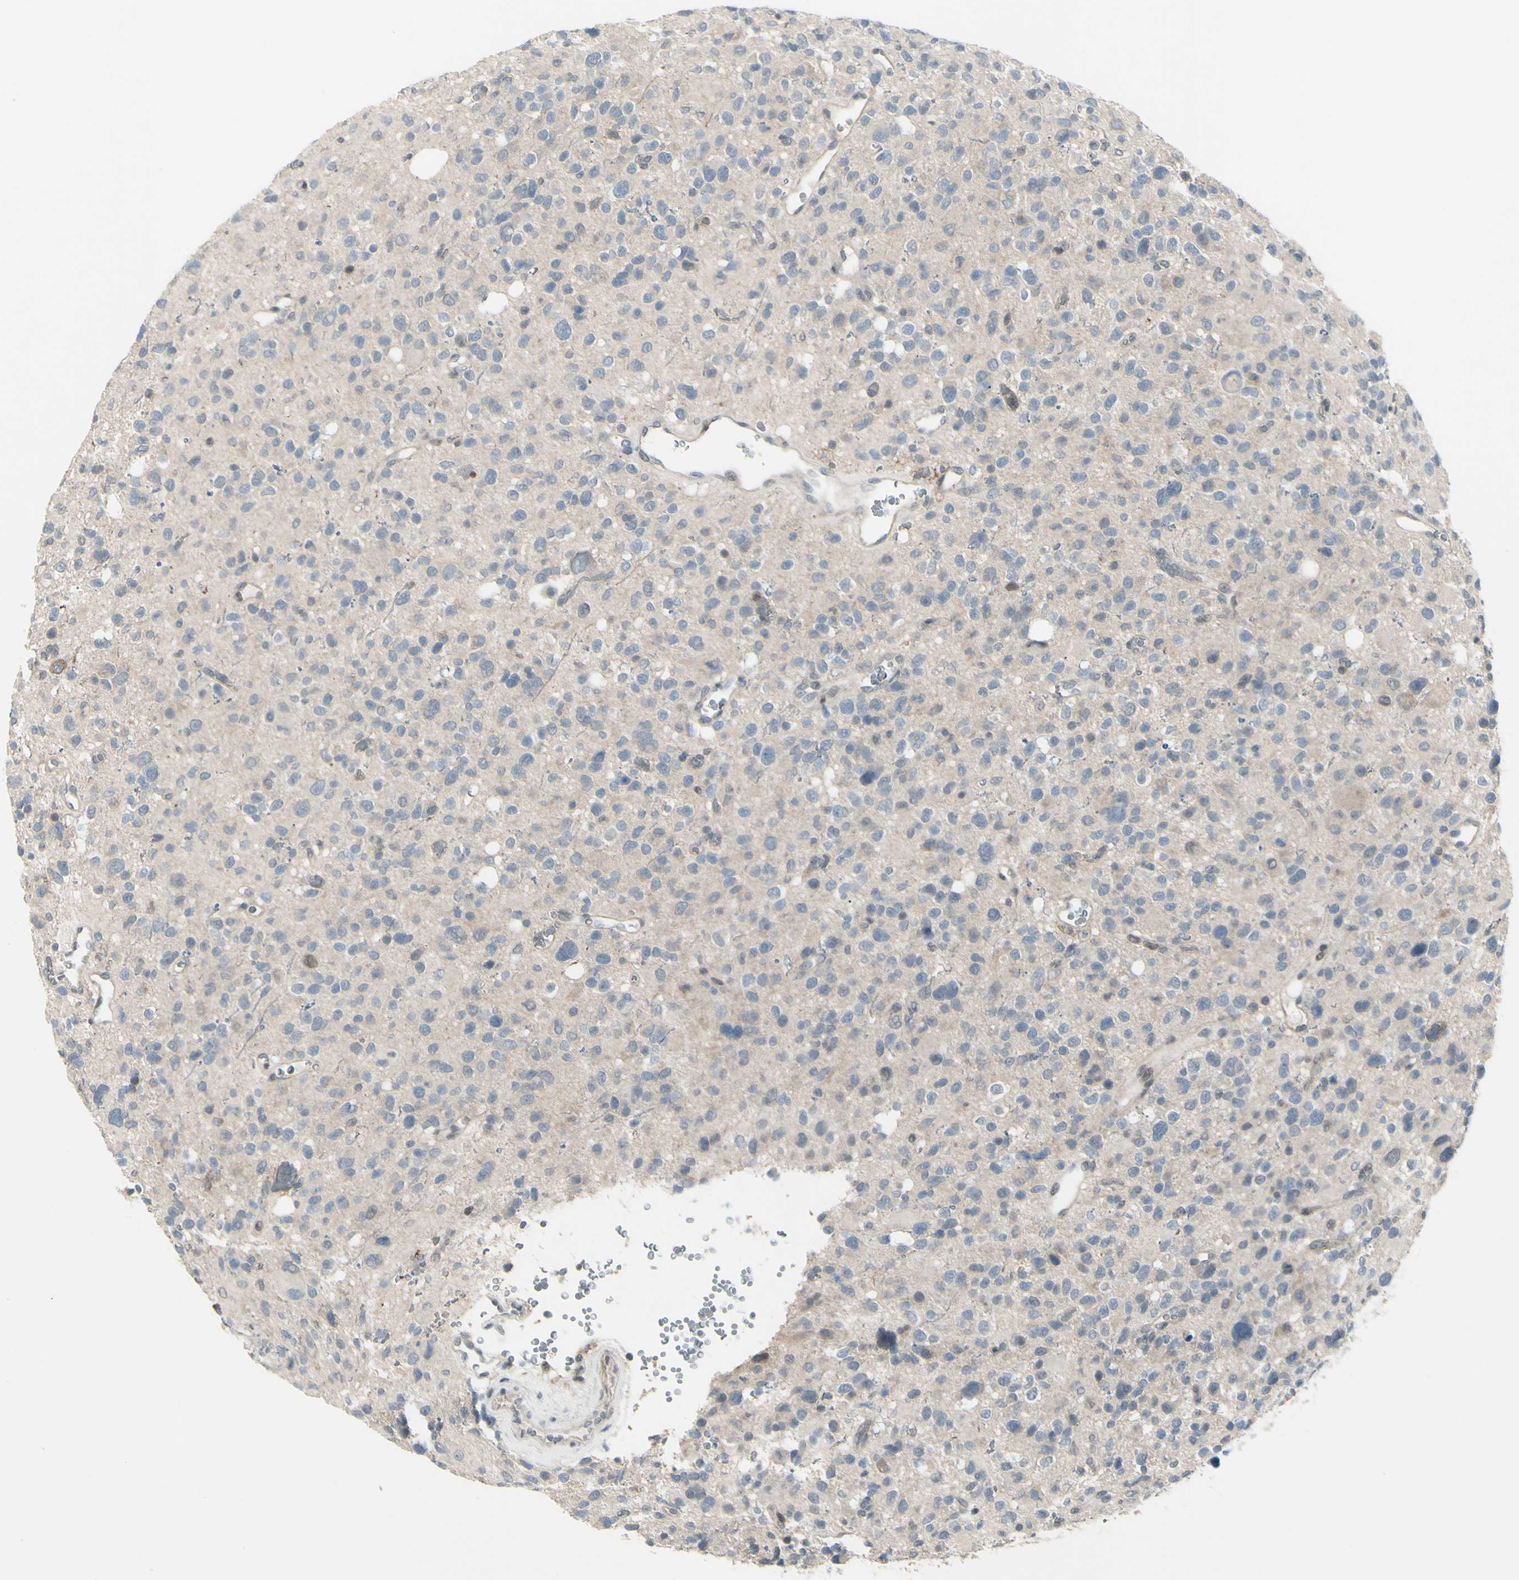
{"staining": {"intensity": "negative", "quantity": "none", "location": "none"}, "tissue": "glioma", "cell_type": "Tumor cells", "image_type": "cancer", "snomed": [{"axis": "morphology", "description": "Glioma, malignant, High grade"}, {"axis": "topography", "description": "Brain"}], "caption": "Human glioma stained for a protein using immunohistochemistry exhibits no staining in tumor cells.", "gene": "ETNK1", "patient": {"sex": "male", "age": 48}}